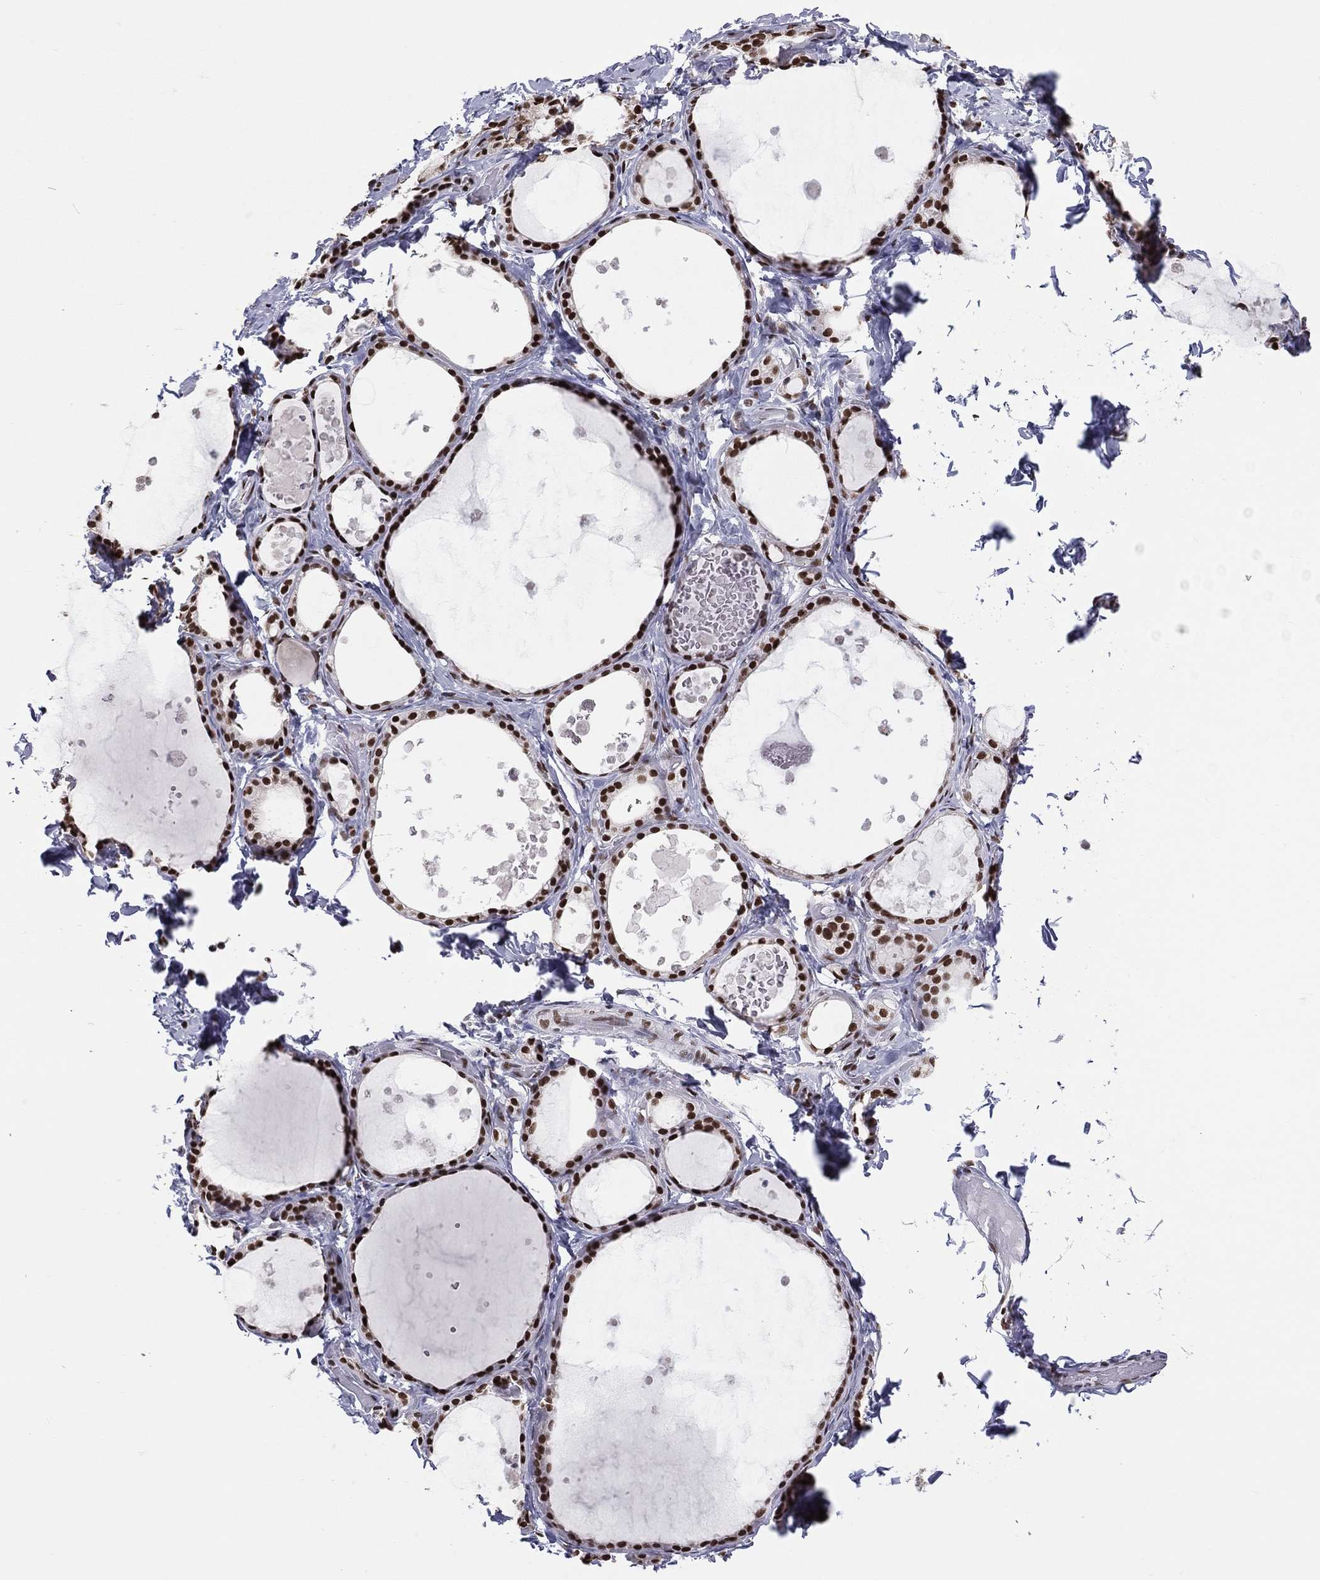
{"staining": {"intensity": "strong", "quantity": ">75%", "location": "nuclear"}, "tissue": "thyroid gland", "cell_type": "Glandular cells", "image_type": "normal", "snomed": [{"axis": "morphology", "description": "Normal tissue, NOS"}, {"axis": "topography", "description": "Thyroid gland"}], "caption": "Immunohistochemistry (IHC) (DAB) staining of unremarkable human thyroid gland shows strong nuclear protein positivity in approximately >75% of glandular cells.", "gene": "ZNF7", "patient": {"sex": "female", "age": 56}}